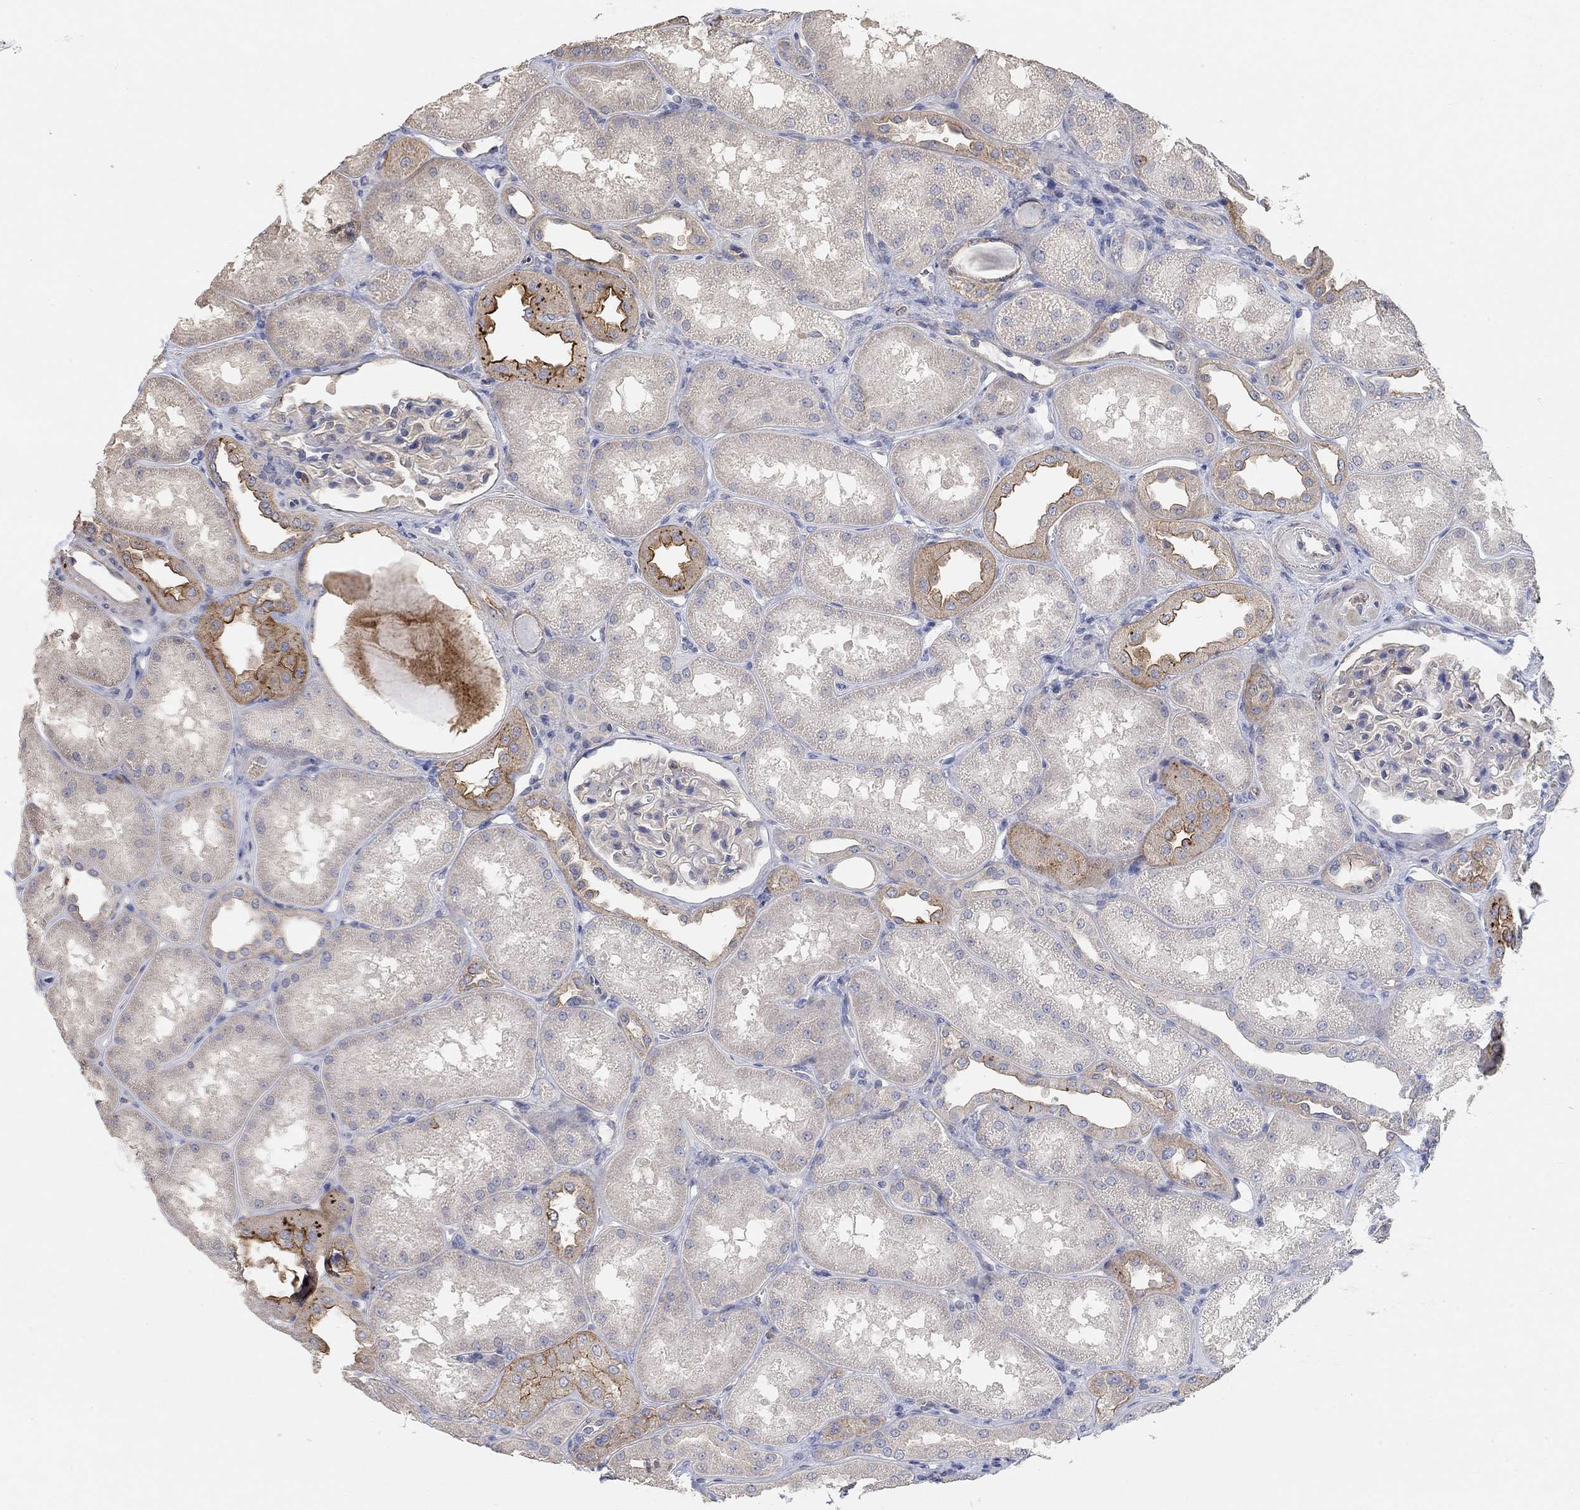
{"staining": {"intensity": "negative", "quantity": "none", "location": "none"}, "tissue": "kidney", "cell_type": "Cells in glomeruli", "image_type": "normal", "snomed": [{"axis": "morphology", "description": "Normal tissue, NOS"}, {"axis": "topography", "description": "Kidney"}], "caption": "Cells in glomeruli are negative for brown protein staining in unremarkable kidney.", "gene": "SYT16", "patient": {"sex": "male", "age": 61}}